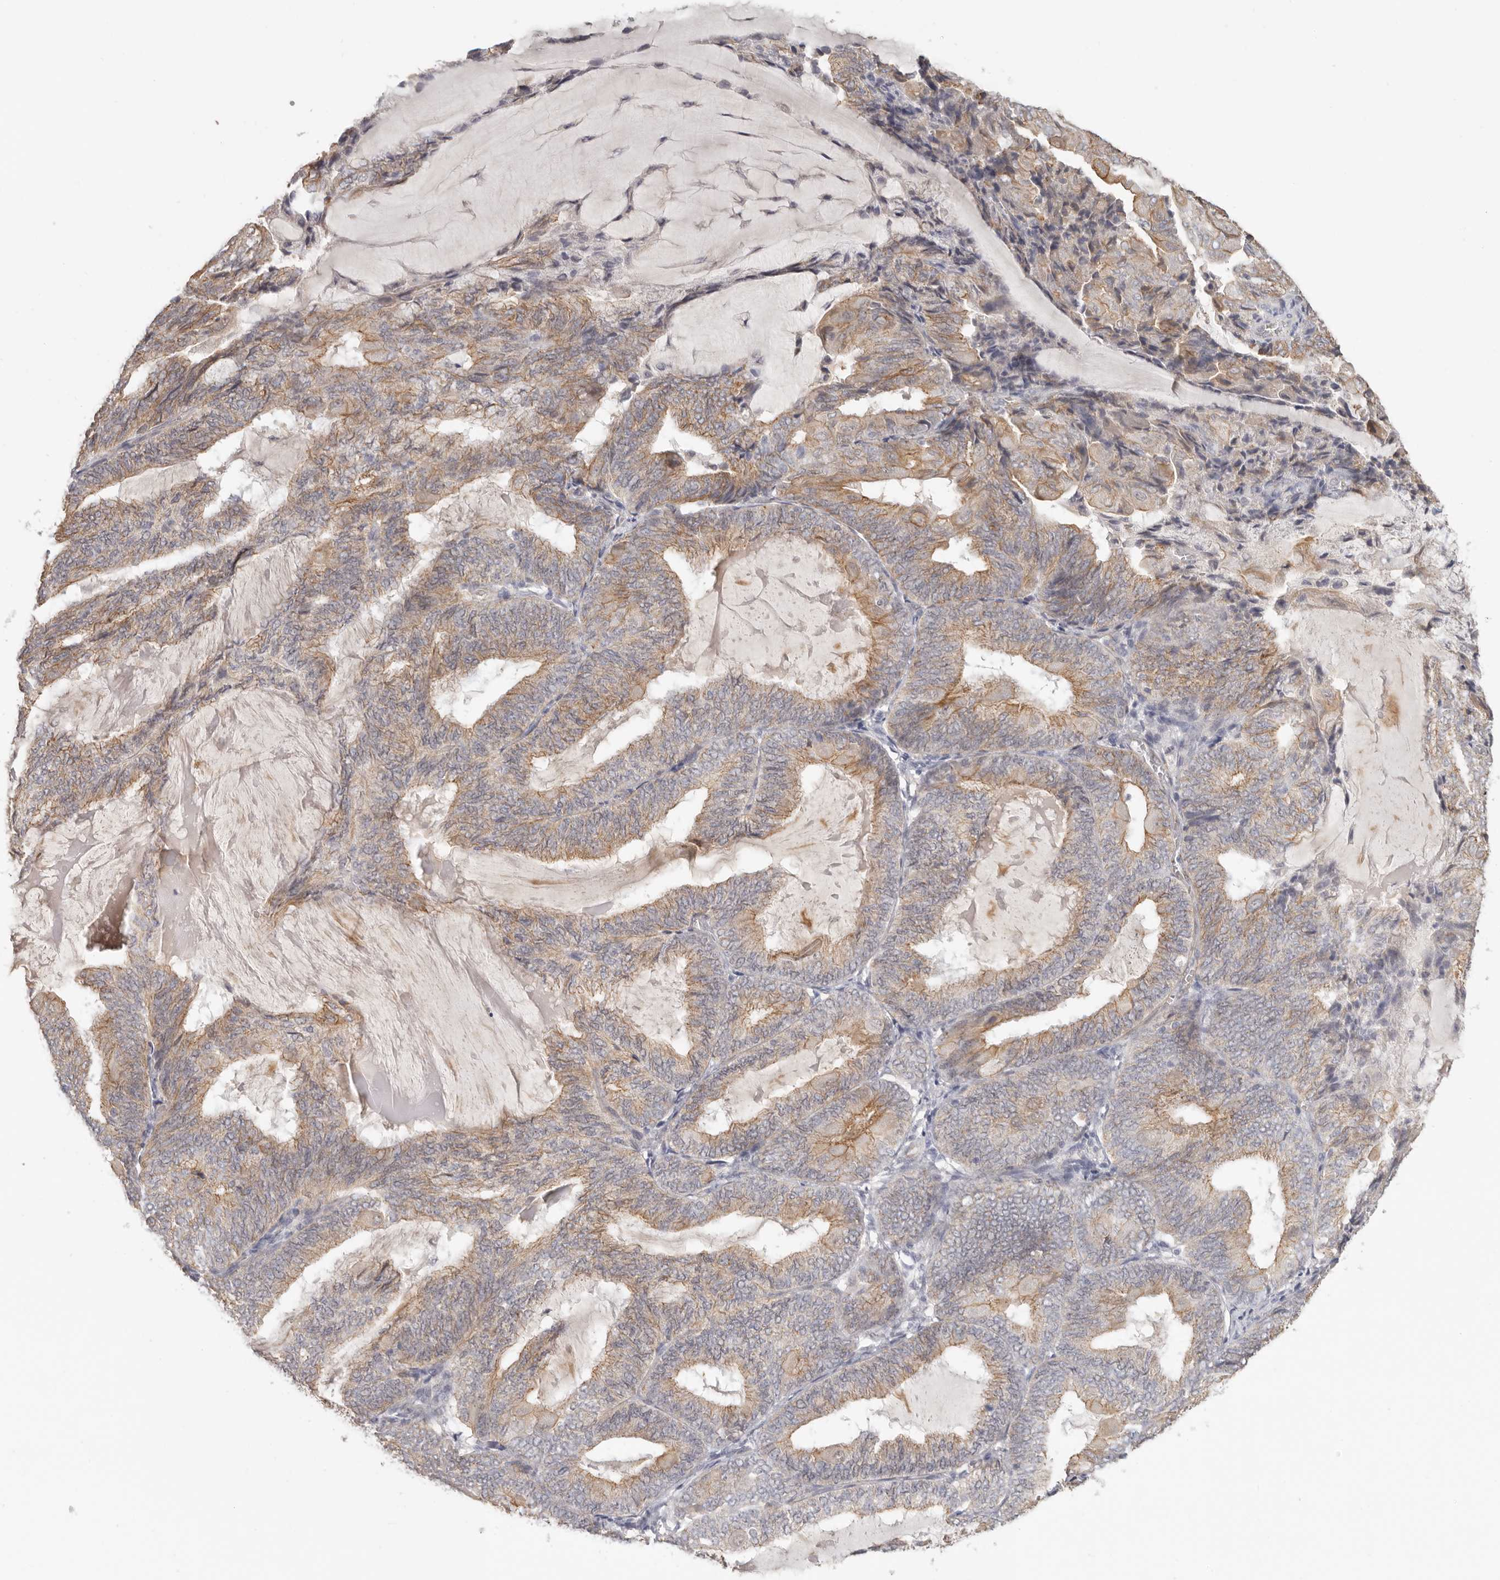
{"staining": {"intensity": "moderate", "quantity": ">75%", "location": "cytoplasmic/membranous"}, "tissue": "endometrial cancer", "cell_type": "Tumor cells", "image_type": "cancer", "snomed": [{"axis": "morphology", "description": "Adenocarcinoma, NOS"}, {"axis": "topography", "description": "Endometrium"}], "caption": "Tumor cells exhibit medium levels of moderate cytoplasmic/membranous staining in approximately >75% of cells in adenocarcinoma (endometrial).", "gene": "ANXA9", "patient": {"sex": "female", "age": 81}}